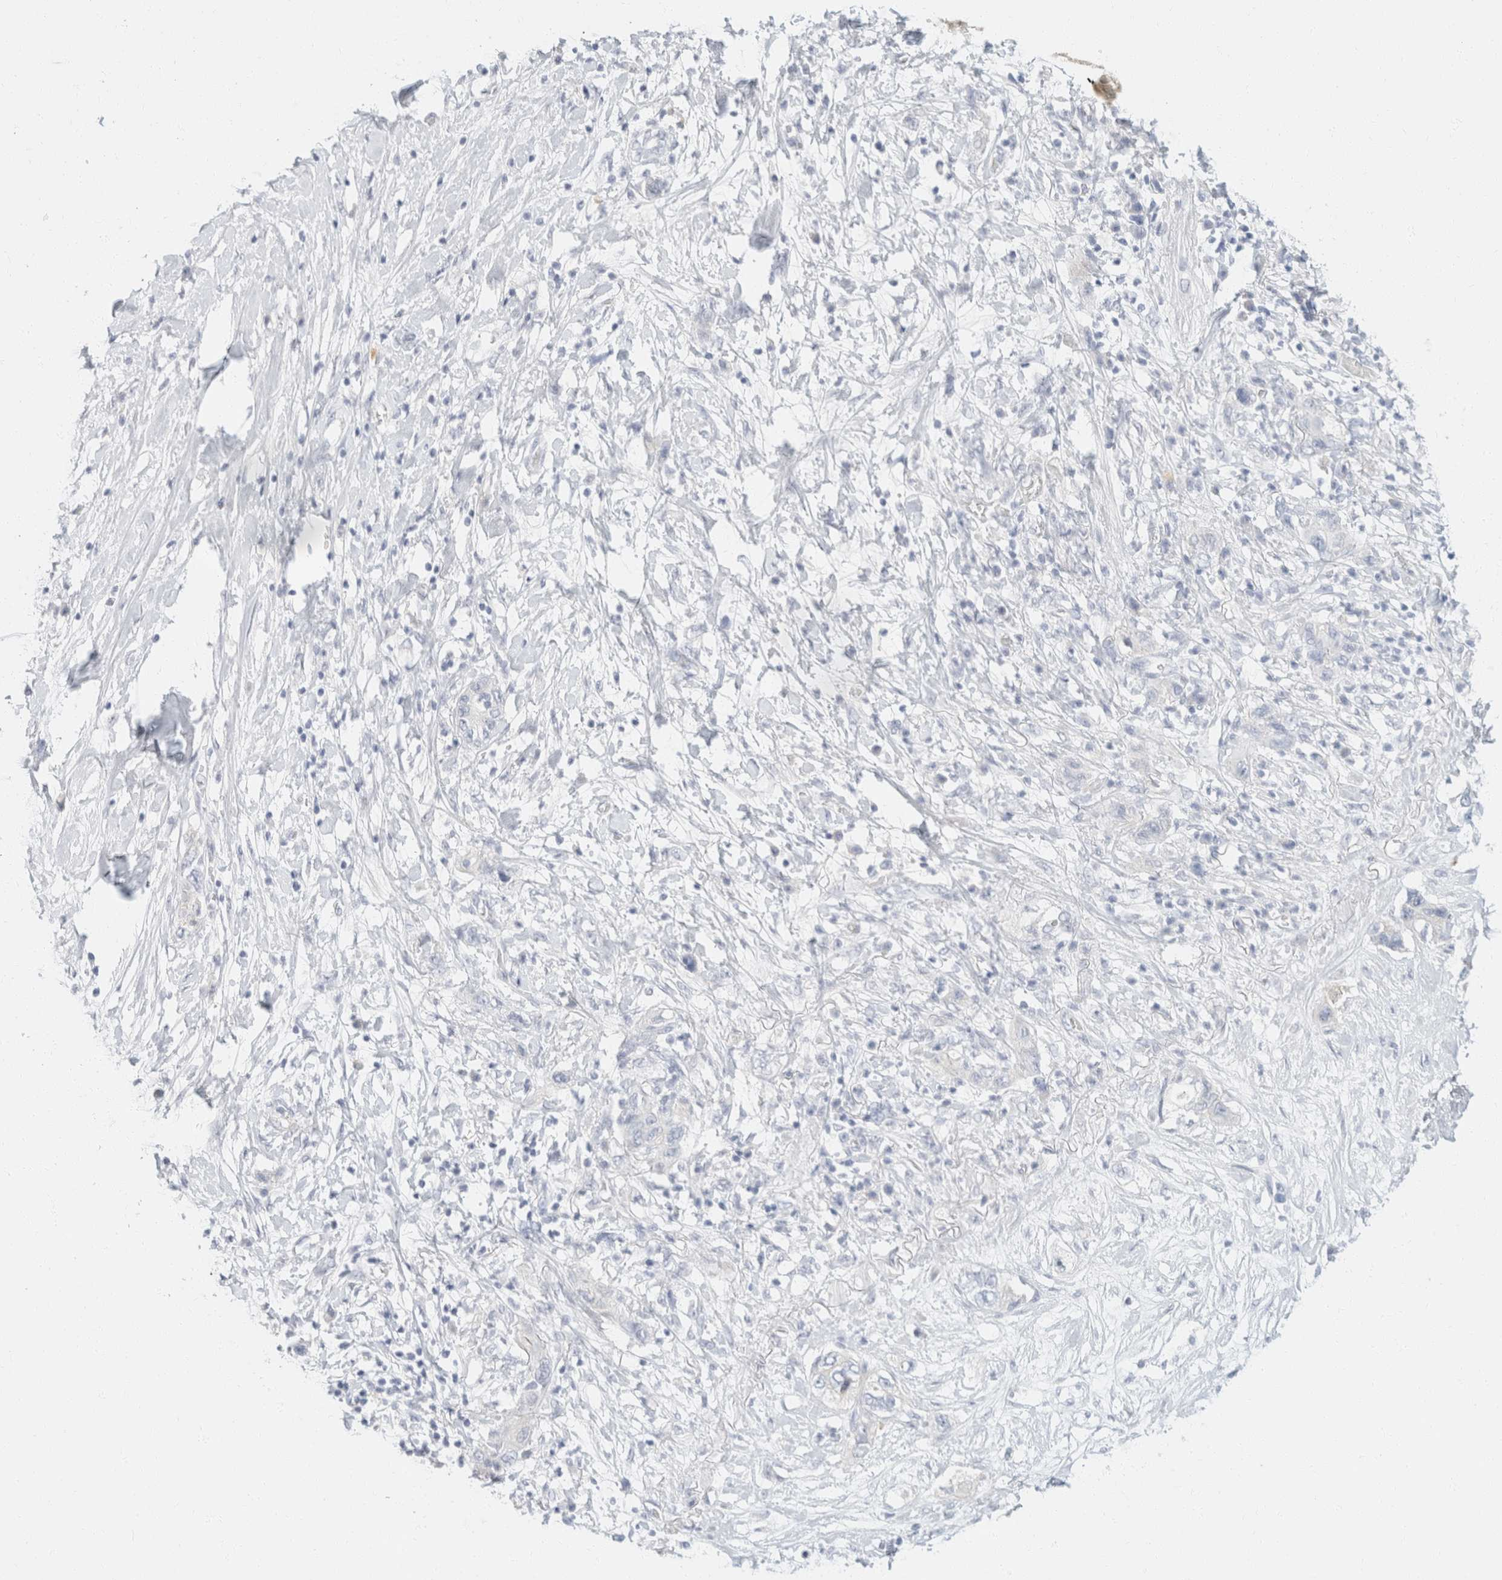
{"staining": {"intensity": "negative", "quantity": "none", "location": "none"}, "tissue": "pancreatic cancer", "cell_type": "Tumor cells", "image_type": "cancer", "snomed": [{"axis": "morphology", "description": "Adenocarcinoma, NOS"}, {"axis": "topography", "description": "Pancreas"}], "caption": "An immunohistochemistry (IHC) histopathology image of pancreatic cancer is shown. There is no staining in tumor cells of pancreatic cancer.", "gene": "KRT20", "patient": {"sex": "female", "age": 73}}